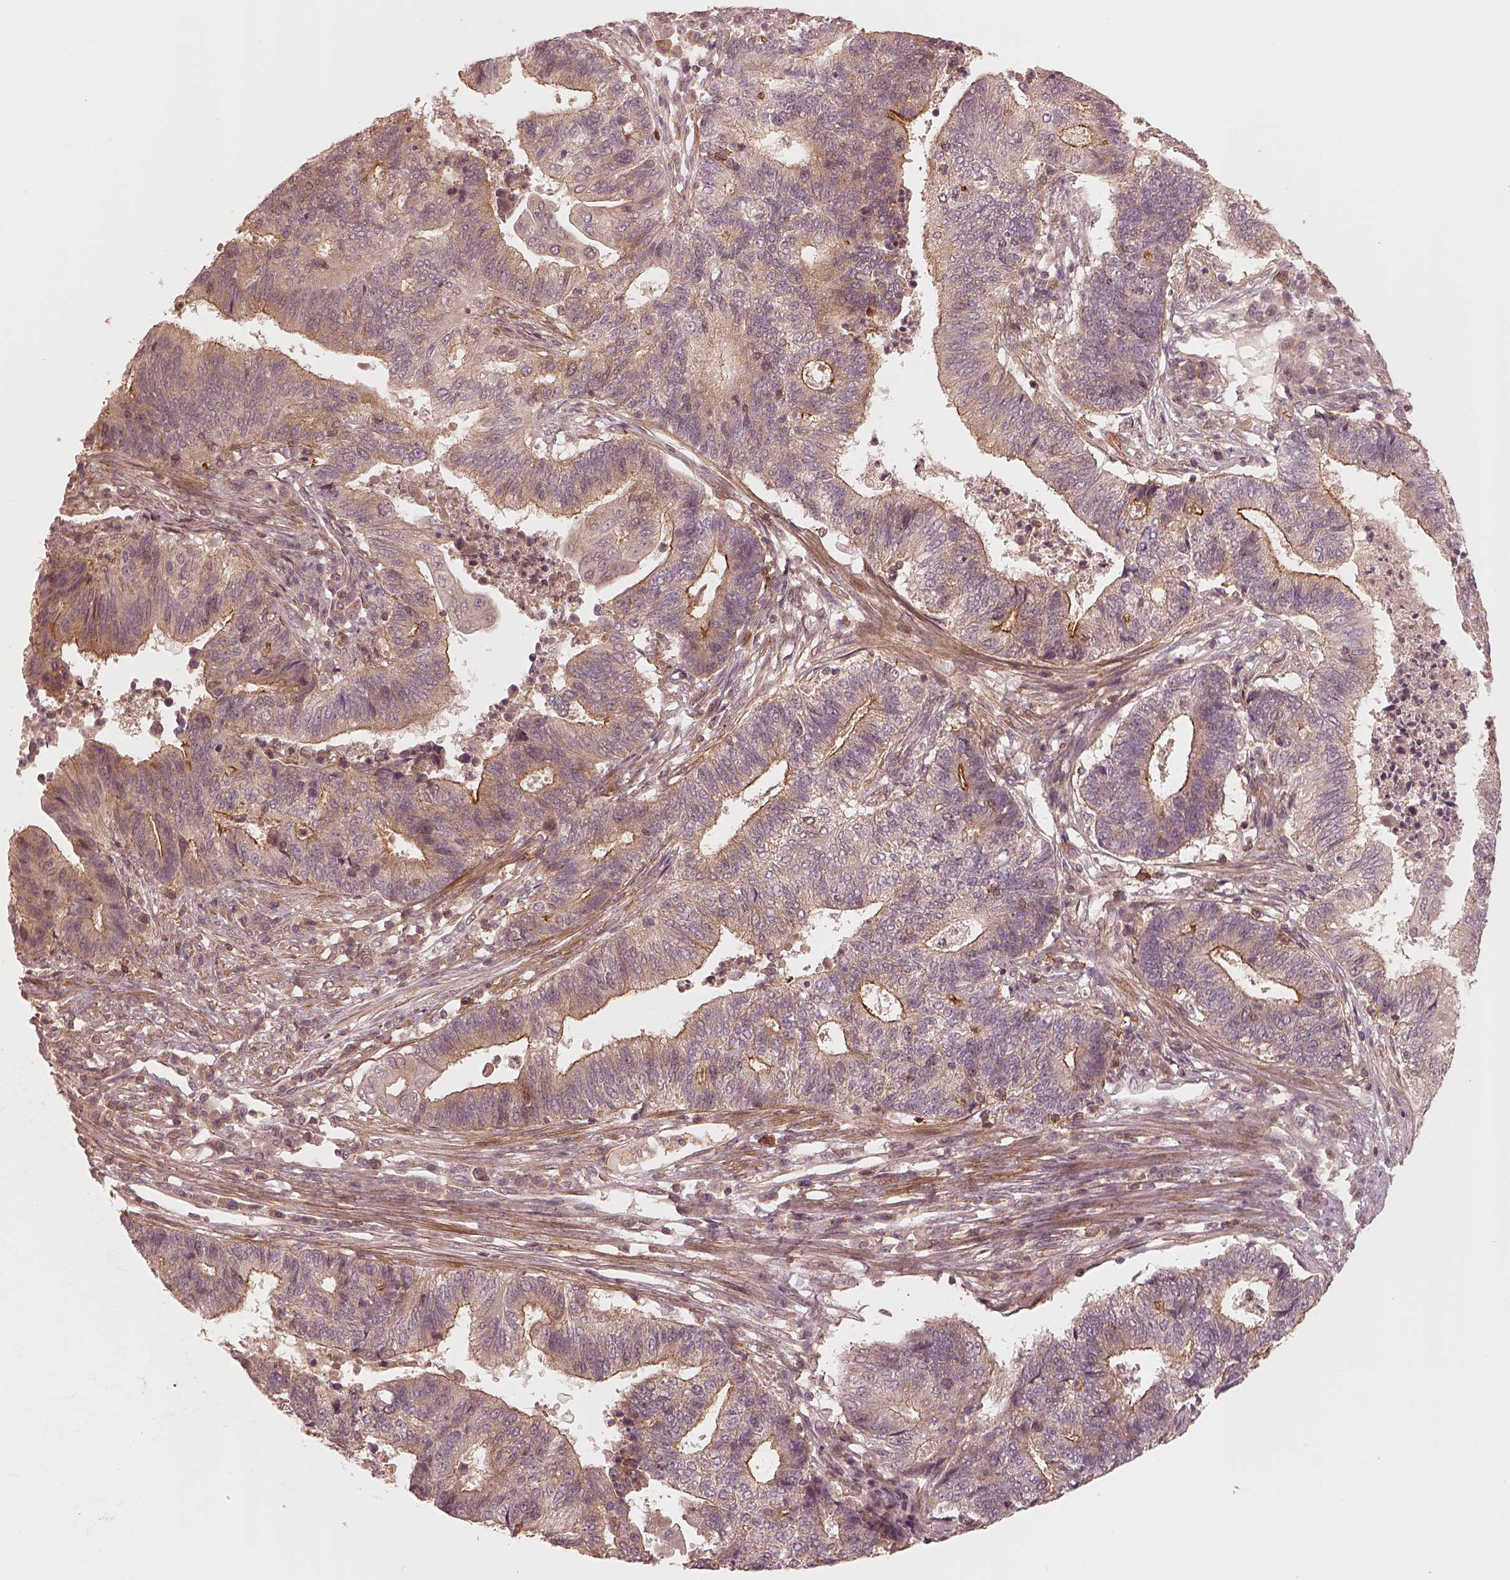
{"staining": {"intensity": "strong", "quantity": "<25%", "location": "cytoplasmic/membranous"}, "tissue": "endometrial cancer", "cell_type": "Tumor cells", "image_type": "cancer", "snomed": [{"axis": "morphology", "description": "Adenocarcinoma, NOS"}, {"axis": "topography", "description": "Uterus"}, {"axis": "topography", "description": "Endometrium"}], "caption": "Endometrial cancer stained with a protein marker displays strong staining in tumor cells.", "gene": "FAM107B", "patient": {"sex": "female", "age": 54}}